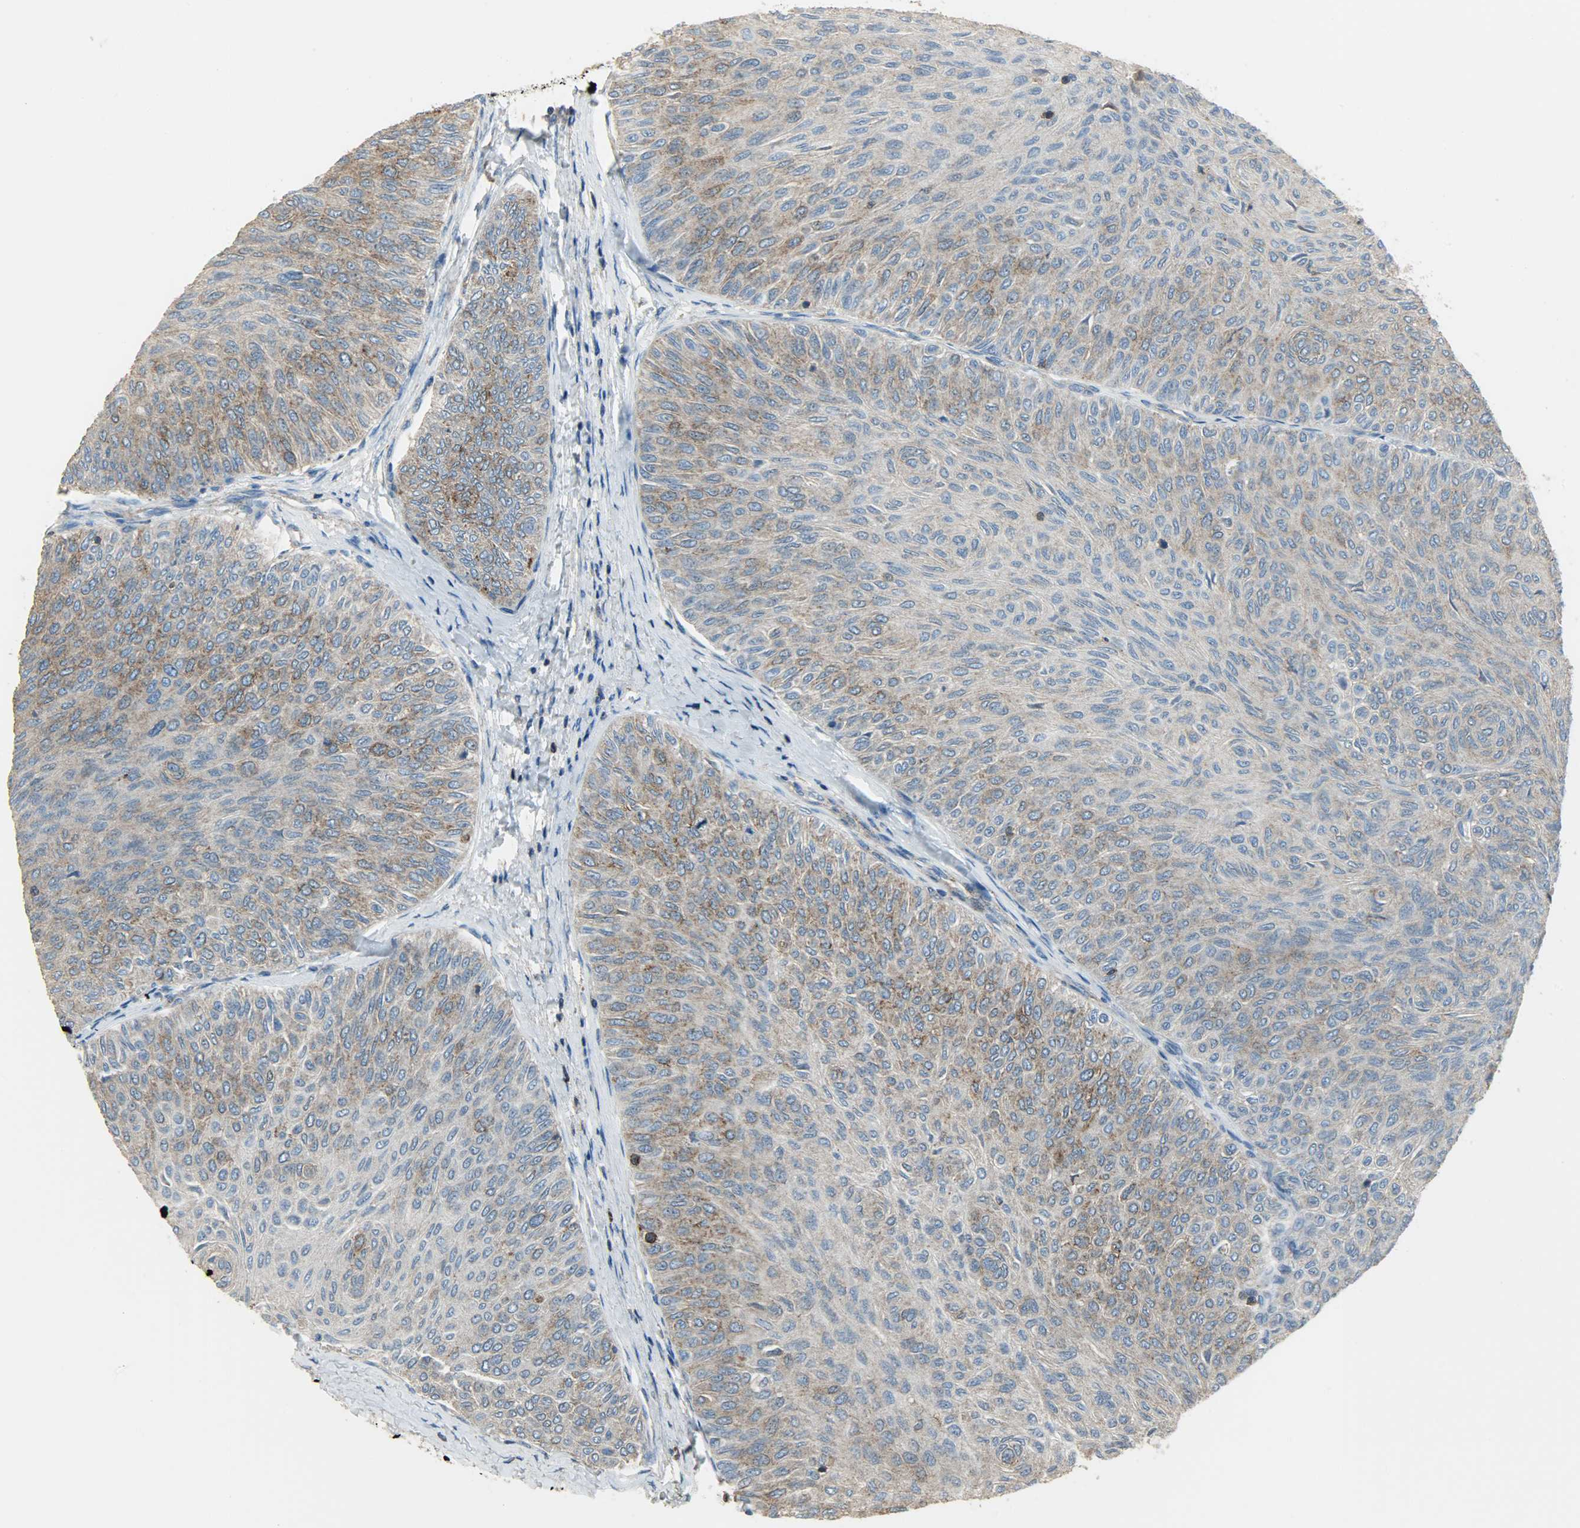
{"staining": {"intensity": "moderate", "quantity": ">75%", "location": "cytoplasmic/membranous"}, "tissue": "urothelial cancer", "cell_type": "Tumor cells", "image_type": "cancer", "snomed": [{"axis": "morphology", "description": "Urothelial carcinoma, Low grade"}, {"axis": "topography", "description": "Urinary bladder"}], "caption": "A medium amount of moderate cytoplasmic/membranous positivity is present in about >75% of tumor cells in low-grade urothelial carcinoma tissue.", "gene": "DNAJA4", "patient": {"sex": "male", "age": 78}}